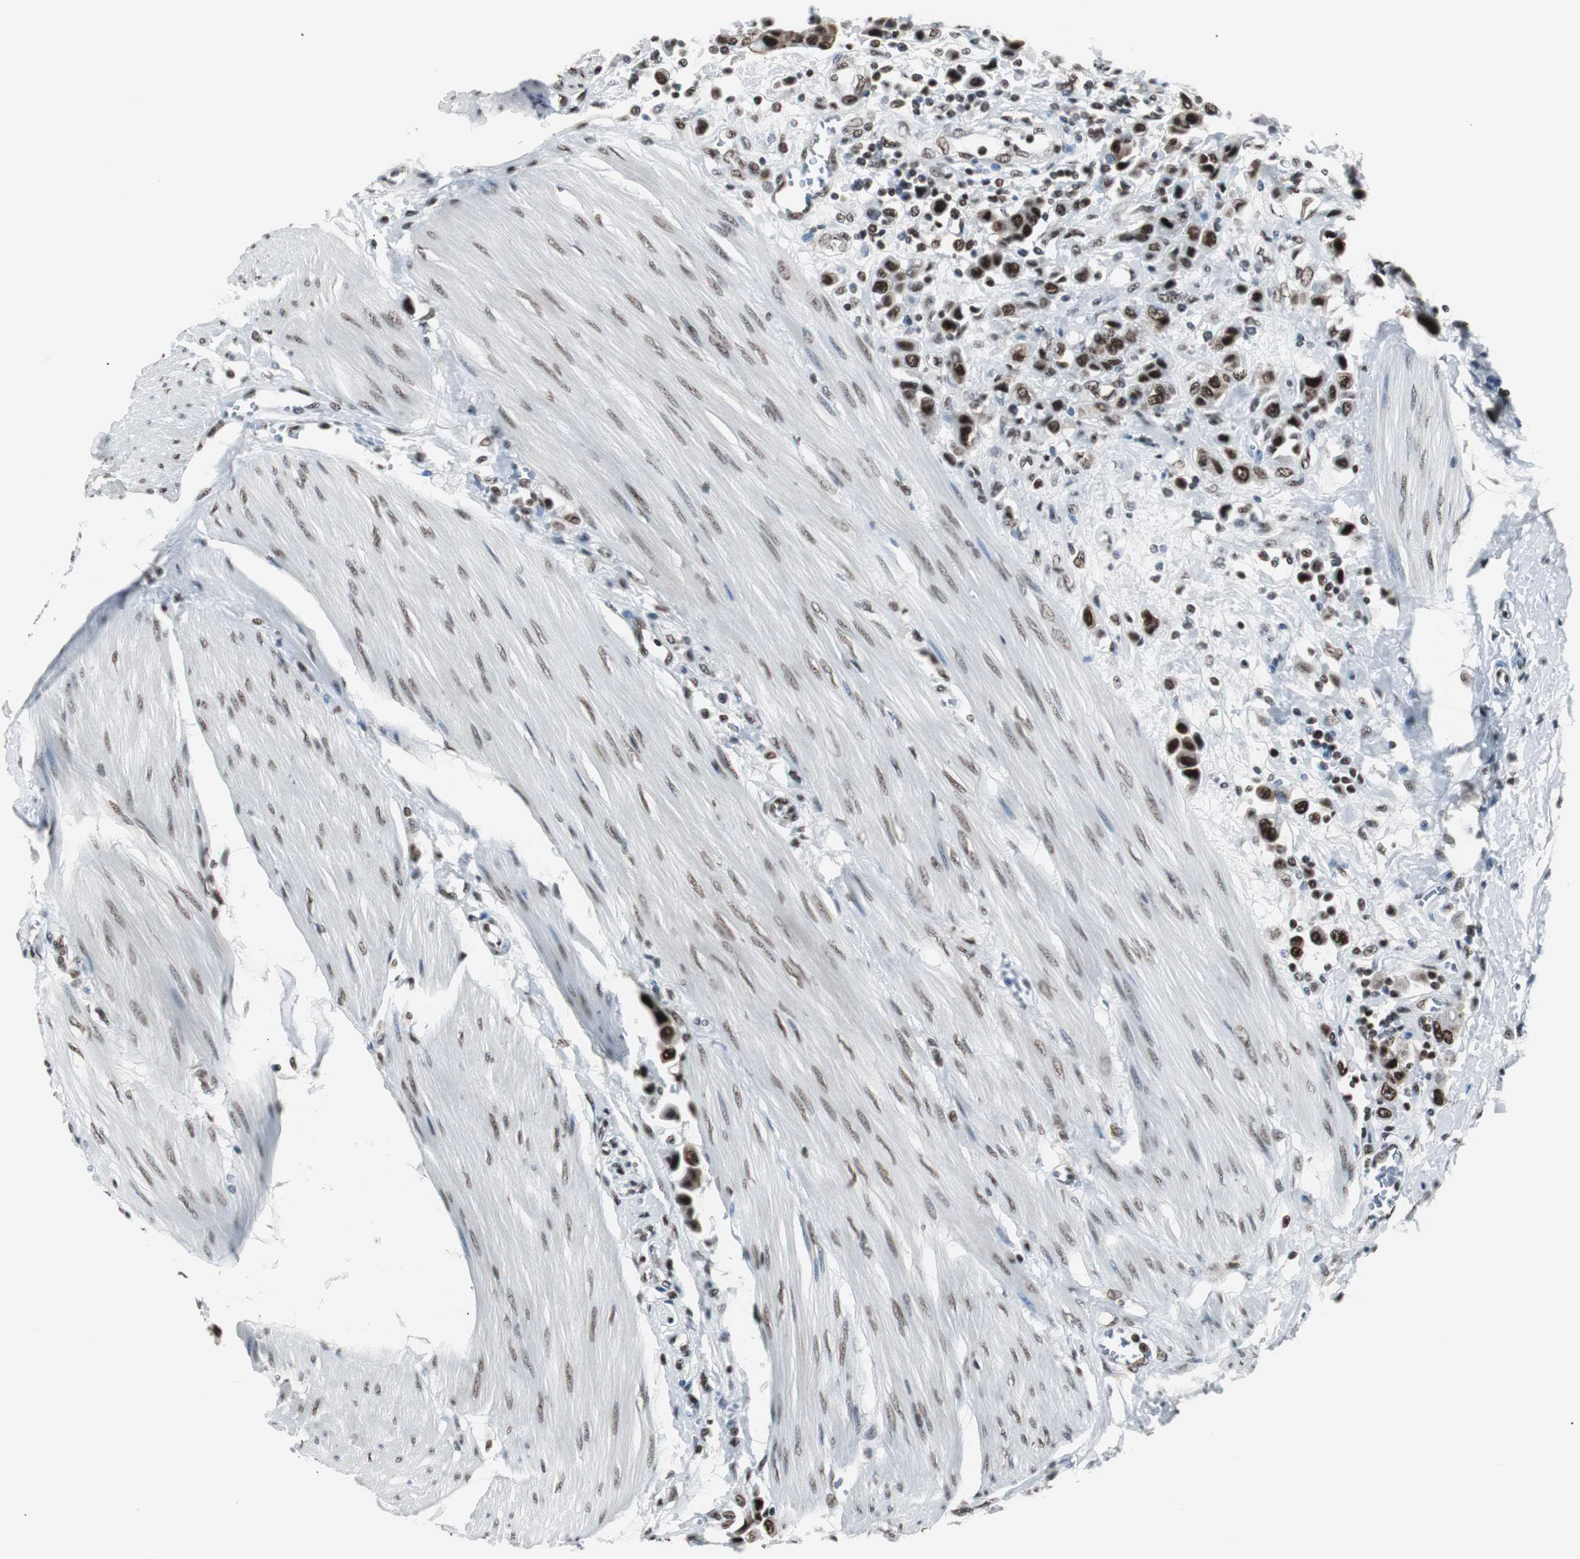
{"staining": {"intensity": "strong", "quantity": ">75%", "location": "nuclear"}, "tissue": "urothelial cancer", "cell_type": "Tumor cells", "image_type": "cancer", "snomed": [{"axis": "morphology", "description": "Urothelial carcinoma, High grade"}, {"axis": "topography", "description": "Urinary bladder"}], "caption": "High-grade urothelial carcinoma tissue shows strong nuclear positivity in about >75% of tumor cells", "gene": "XRCC1", "patient": {"sex": "male", "age": 50}}